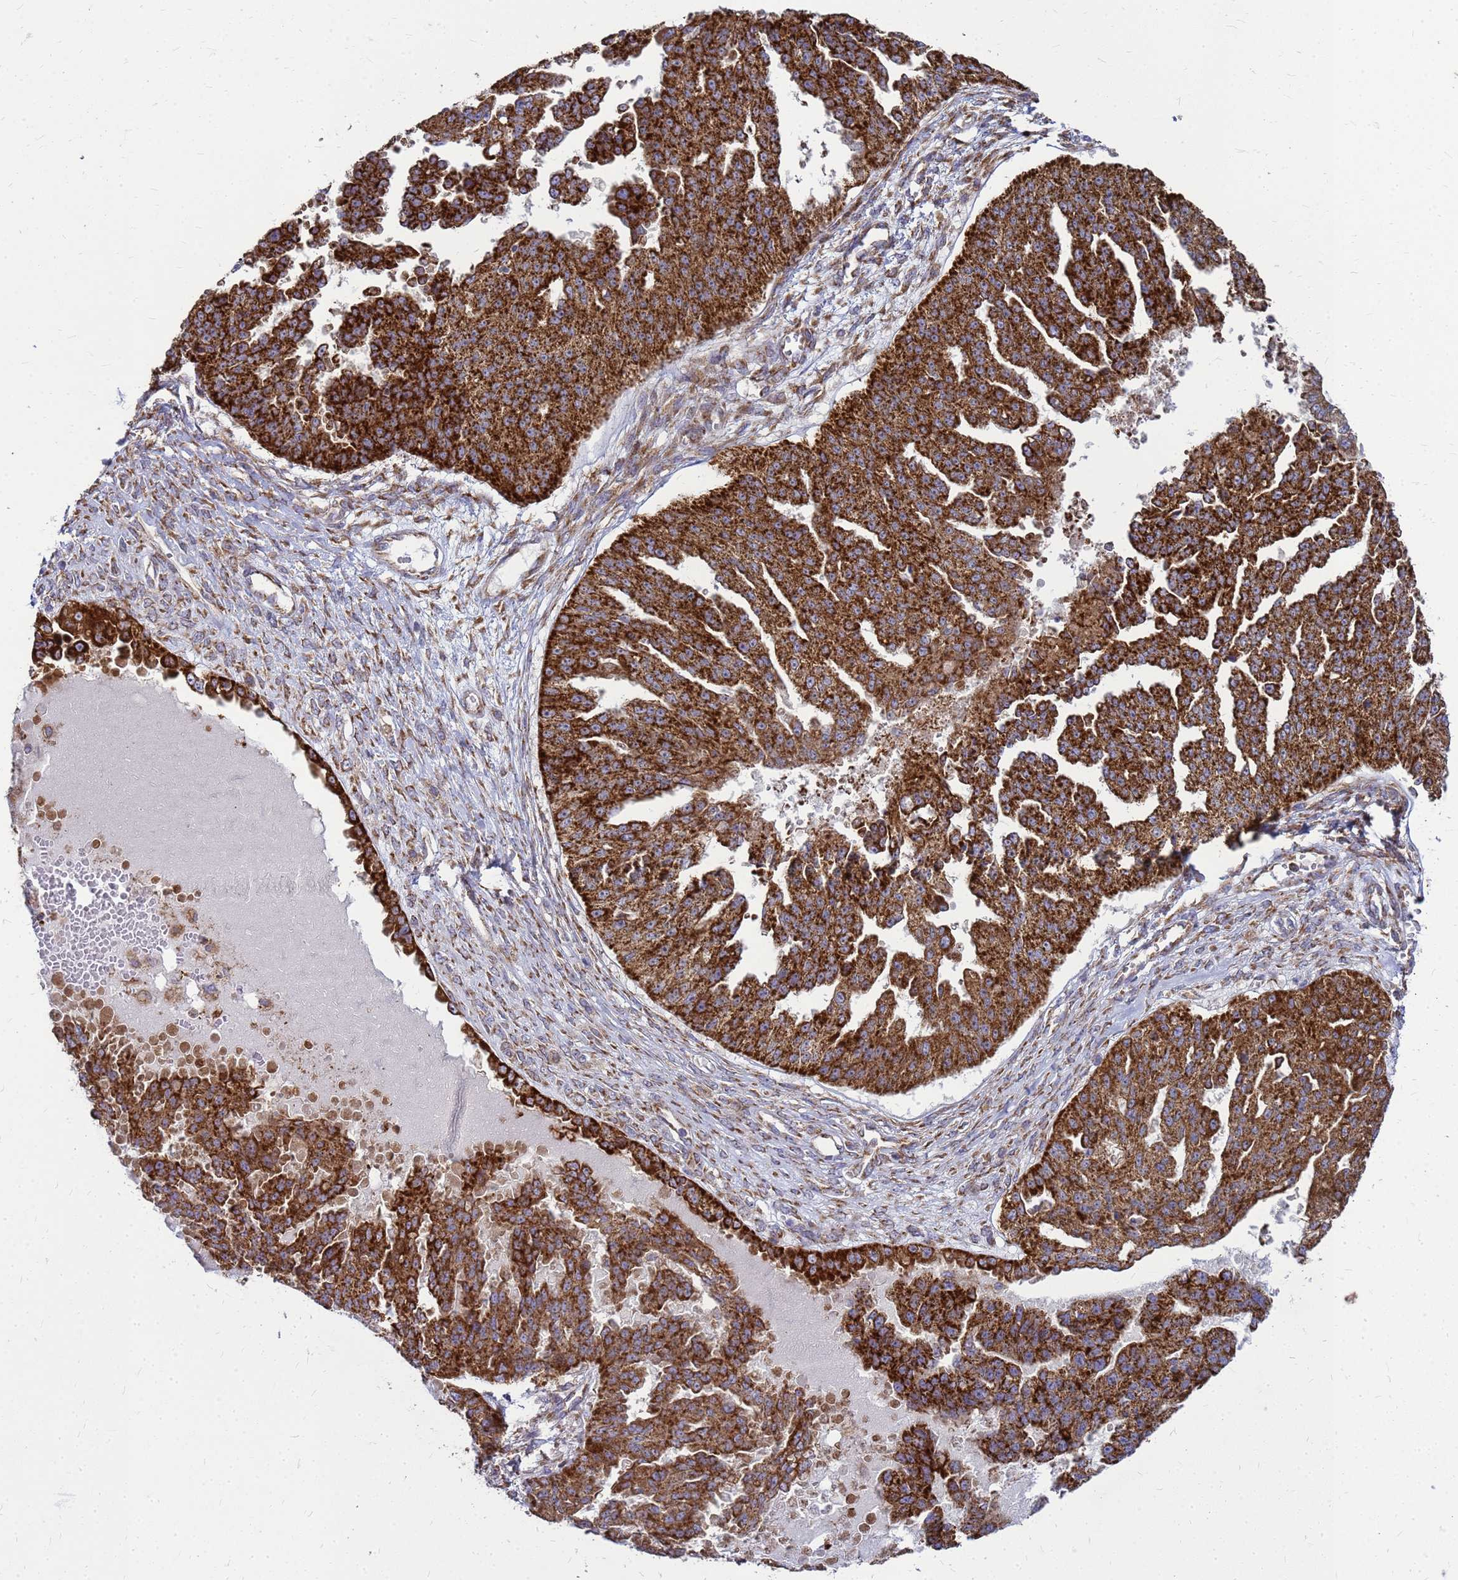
{"staining": {"intensity": "strong", "quantity": ">75%", "location": "cytoplasmic/membranous"}, "tissue": "ovarian cancer", "cell_type": "Tumor cells", "image_type": "cancer", "snomed": [{"axis": "morphology", "description": "Cystadenocarcinoma, serous, NOS"}, {"axis": "topography", "description": "Ovary"}], "caption": "Ovarian cancer tissue shows strong cytoplasmic/membranous positivity in approximately >75% of tumor cells, visualized by immunohistochemistry.", "gene": "FSTL4", "patient": {"sex": "female", "age": 58}}